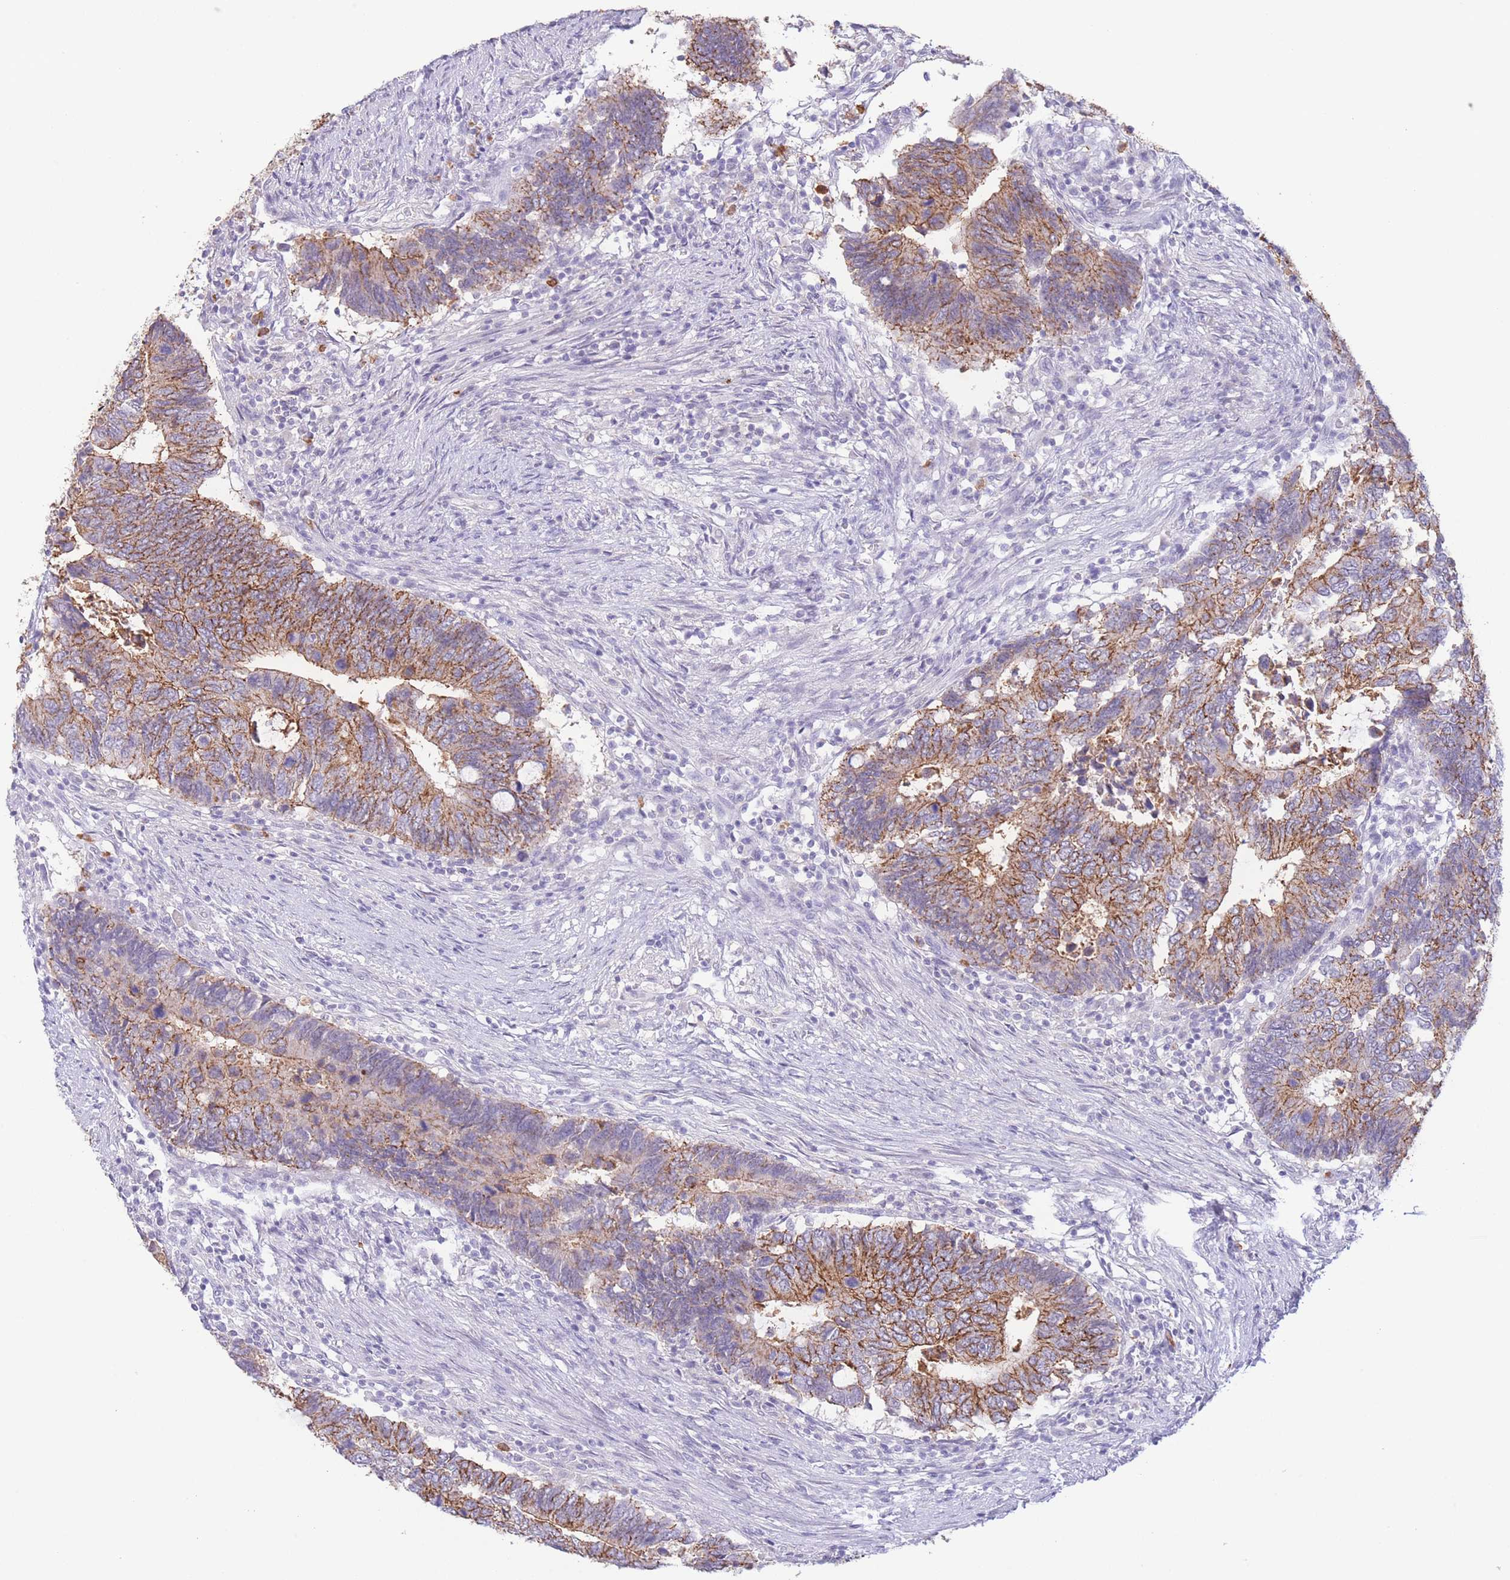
{"staining": {"intensity": "moderate", "quantity": "25%-75%", "location": "cytoplasmic/membranous"}, "tissue": "colorectal cancer", "cell_type": "Tumor cells", "image_type": "cancer", "snomed": [{"axis": "morphology", "description": "Adenocarcinoma, NOS"}, {"axis": "topography", "description": "Colon"}], "caption": "There is medium levels of moderate cytoplasmic/membranous staining in tumor cells of colorectal cancer, as demonstrated by immunohistochemical staining (brown color).", "gene": "LCLAT1", "patient": {"sex": "male", "age": 87}}